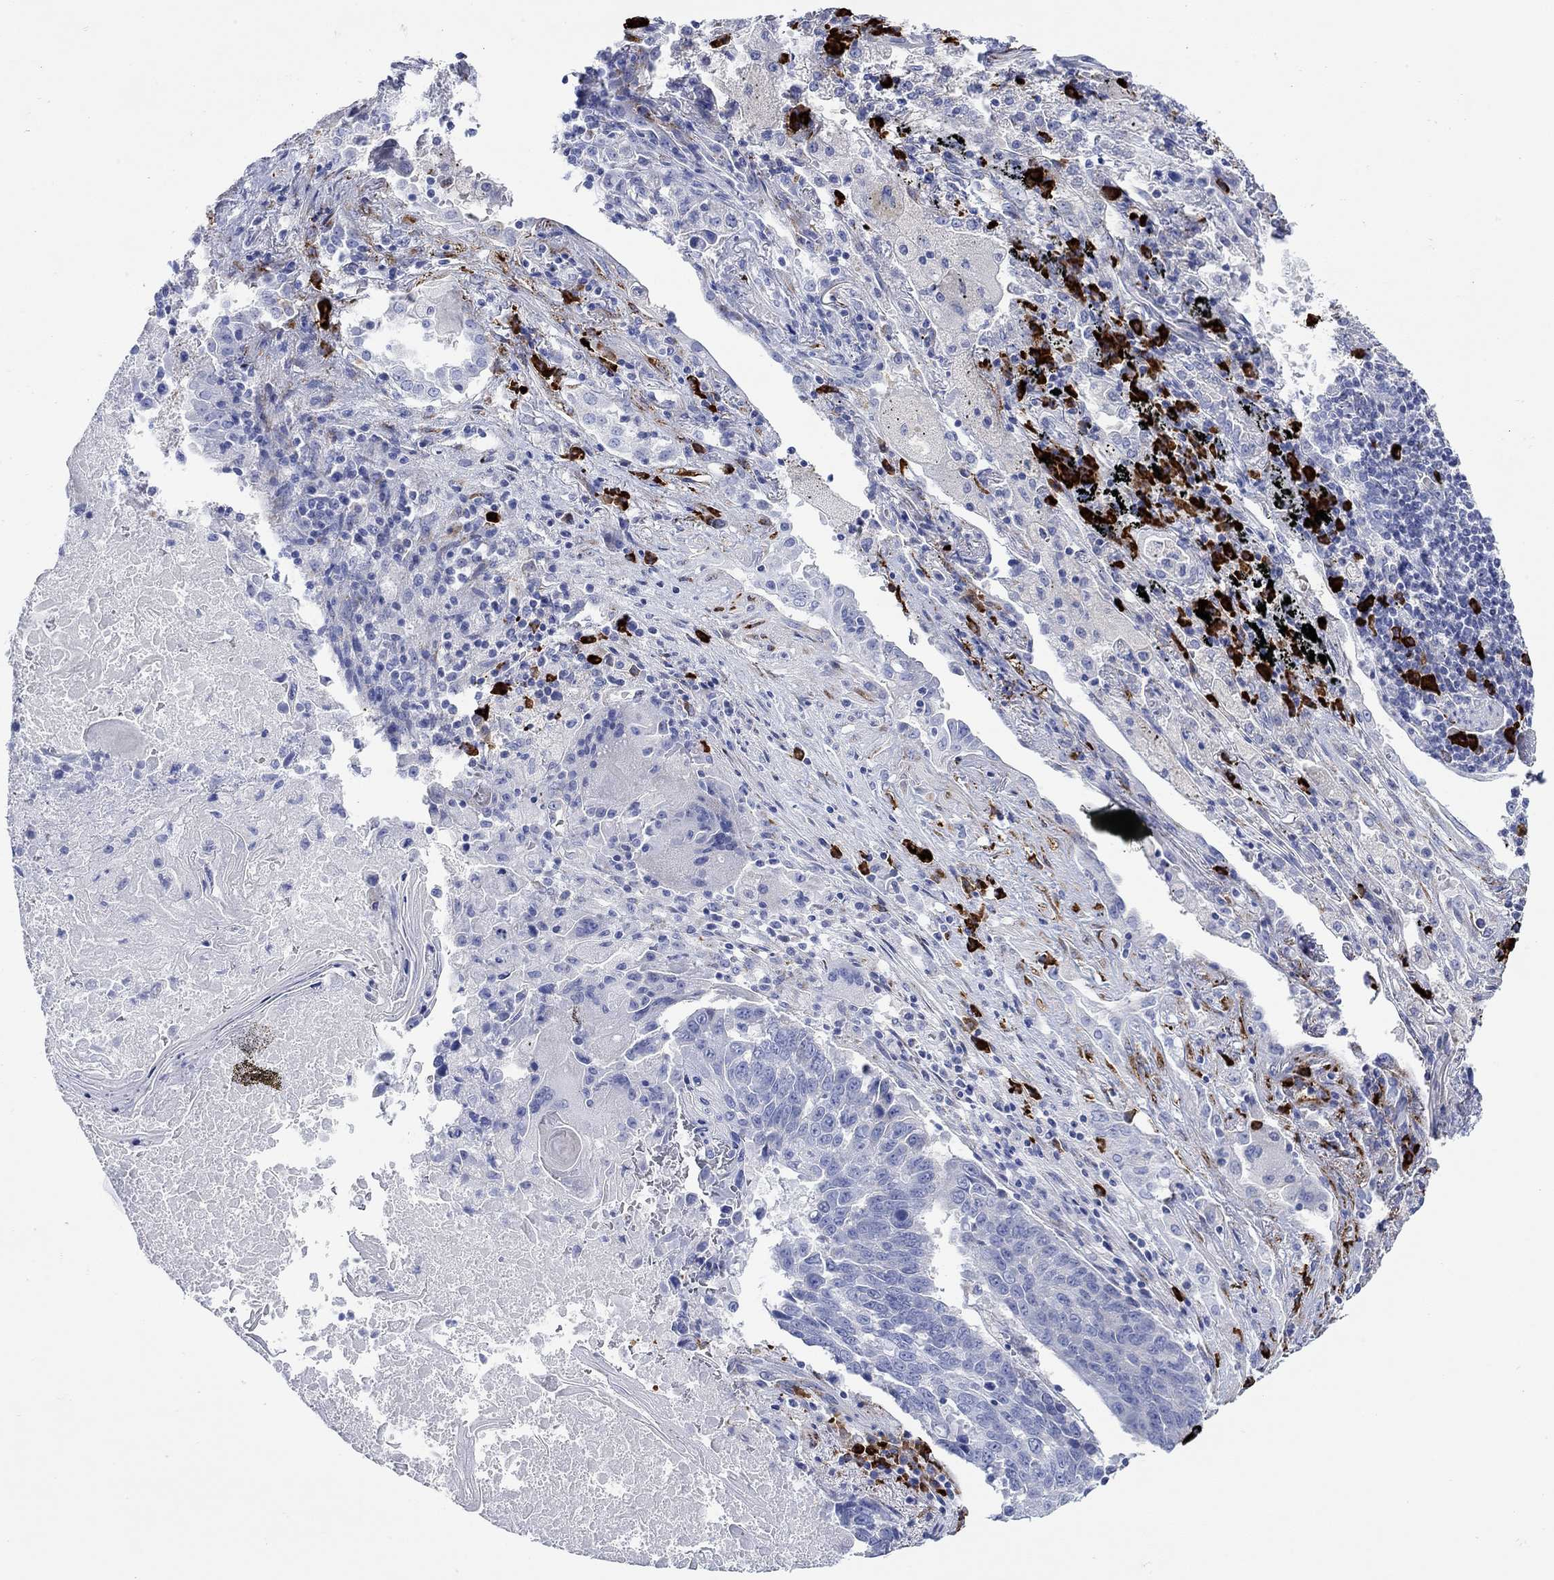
{"staining": {"intensity": "negative", "quantity": "none", "location": "none"}, "tissue": "lung cancer", "cell_type": "Tumor cells", "image_type": "cancer", "snomed": [{"axis": "morphology", "description": "Squamous cell carcinoma, NOS"}, {"axis": "topography", "description": "Lung"}], "caption": "A photomicrograph of squamous cell carcinoma (lung) stained for a protein demonstrates no brown staining in tumor cells.", "gene": "P2RY6", "patient": {"sex": "male", "age": 73}}